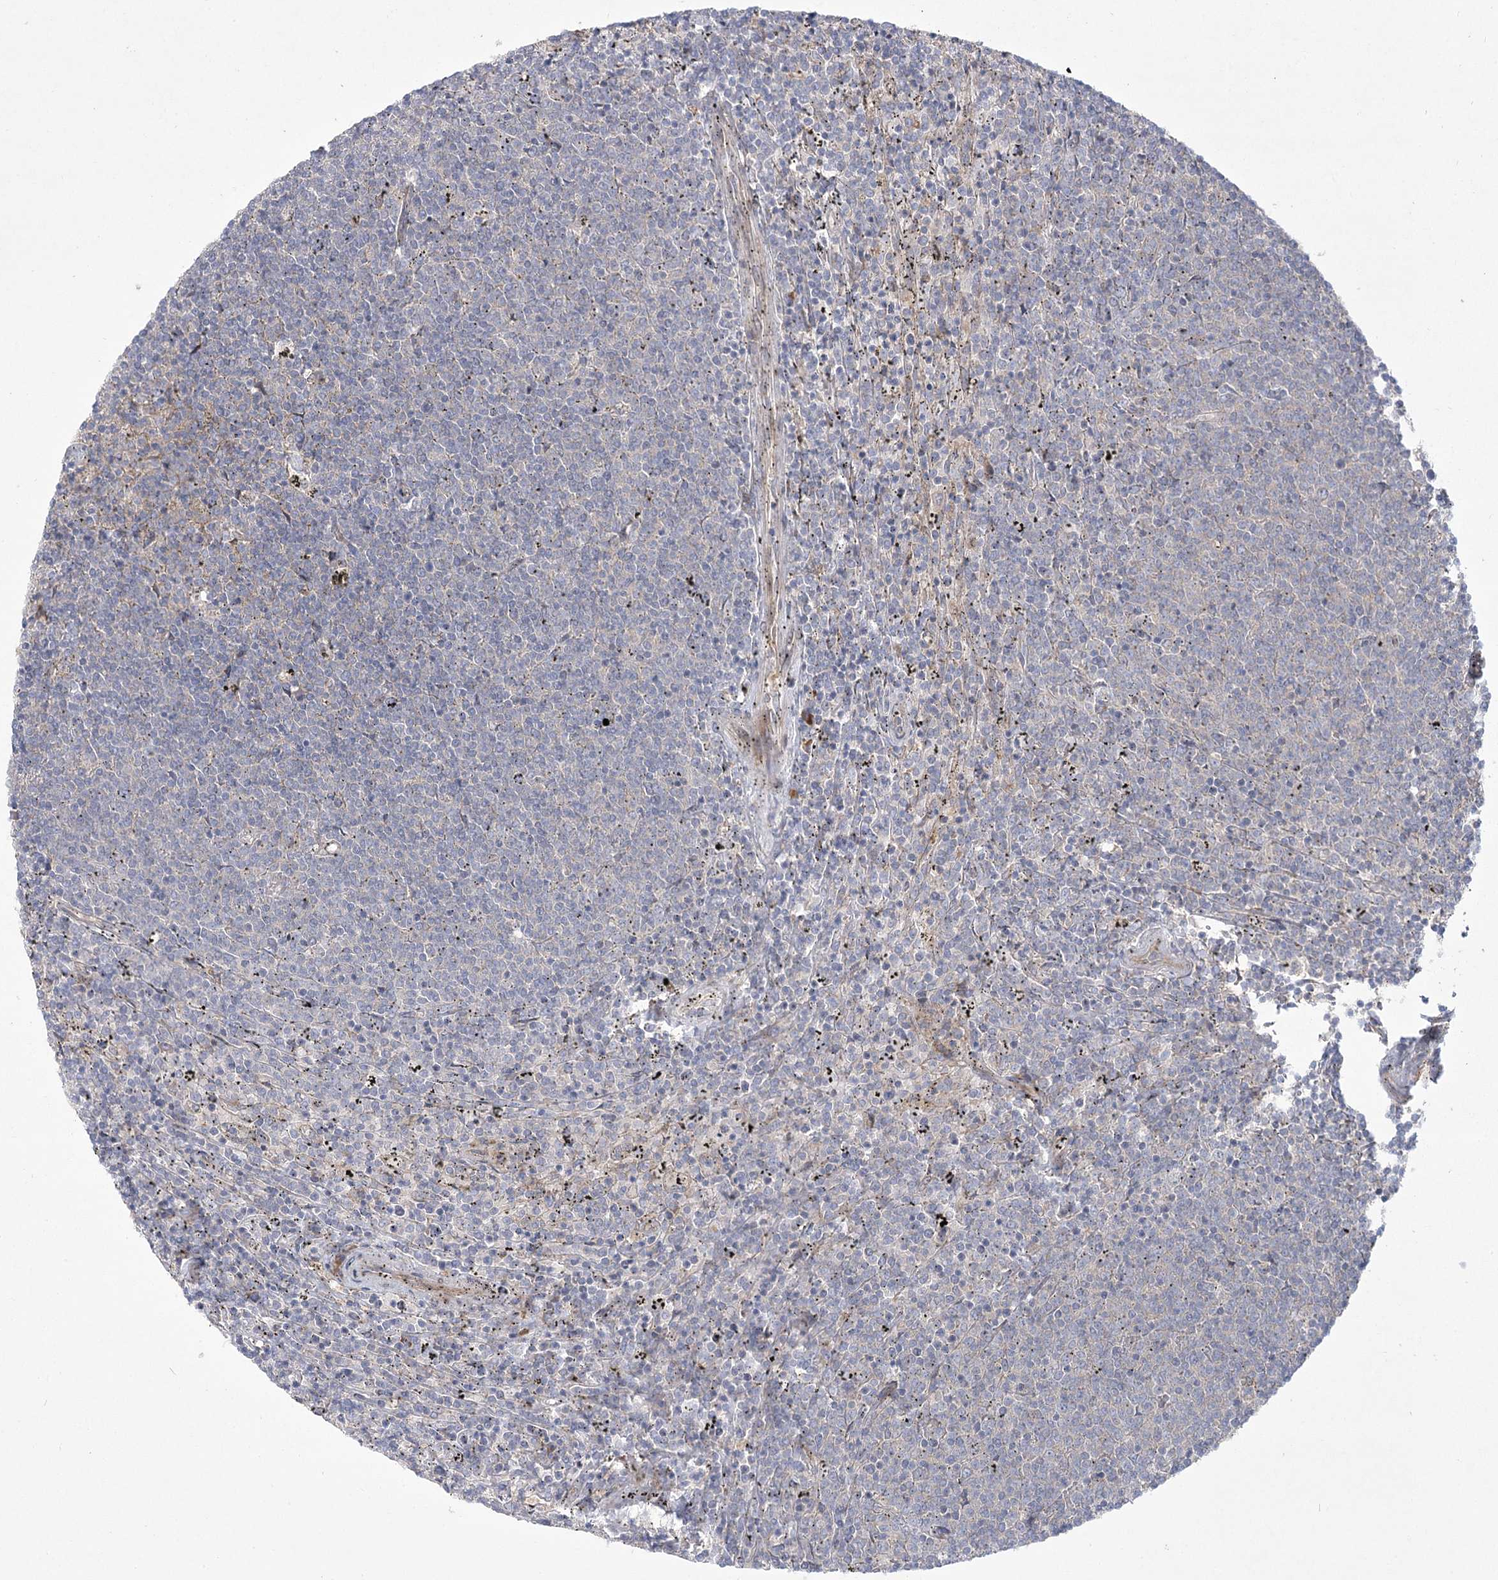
{"staining": {"intensity": "negative", "quantity": "none", "location": "none"}, "tissue": "lymphoma", "cell_type": "Tumor cells", "image_type": "cancer", "snomed": [{"axis": "morphology", "description": "Malignant lymphoma, non-Hodgkin's type, Low grade"}, {"axis": "topography", "description": "Spleen"}], "caption": "Immunohistochemistry image of human low-grade malignant lymphoma, non-Hodgkin's type stained for a protein (brown), which displays no expression in tumor cells.", "gene": "CAMTA1", "patient": {"sex": "female", "age": 50}}